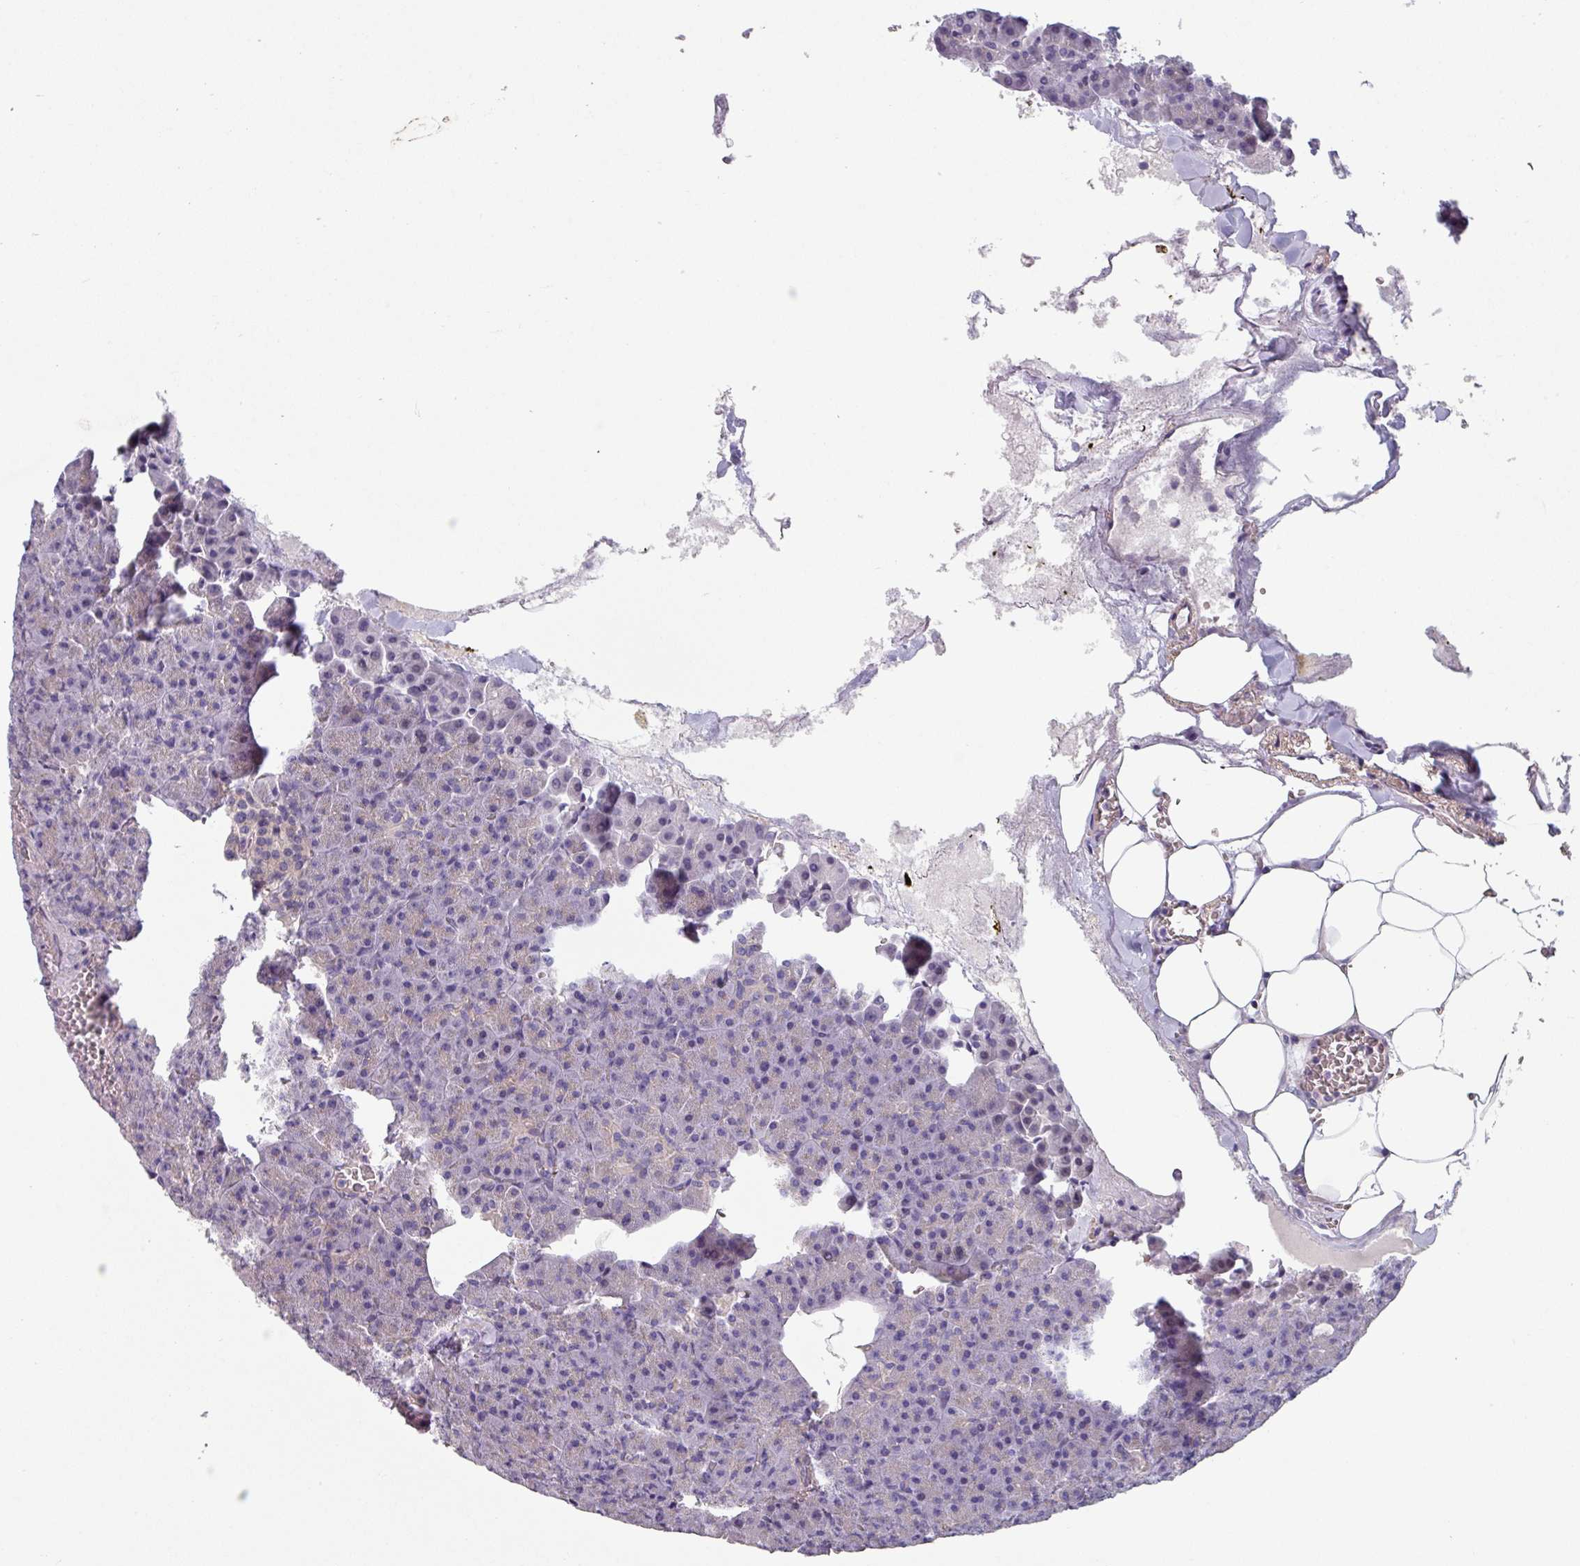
{"staining": {"intensity": "negative", "quantity": "none", "location": "none"}, "tissue": "pancreas", "cell_type": "Exocrine glandular cells", "image_type": "normal", "snomed": [{"axis": "morphology", "description": "Normal tissue, NOS"}, {"axis": "topography", "description": "Pancreas"}], "caption": "The micrograph shows no significant expression in exocrine glandular cells of pancreas.", "gene": "TMEM132A", "patient": {"sex": "female", "age": 74}}